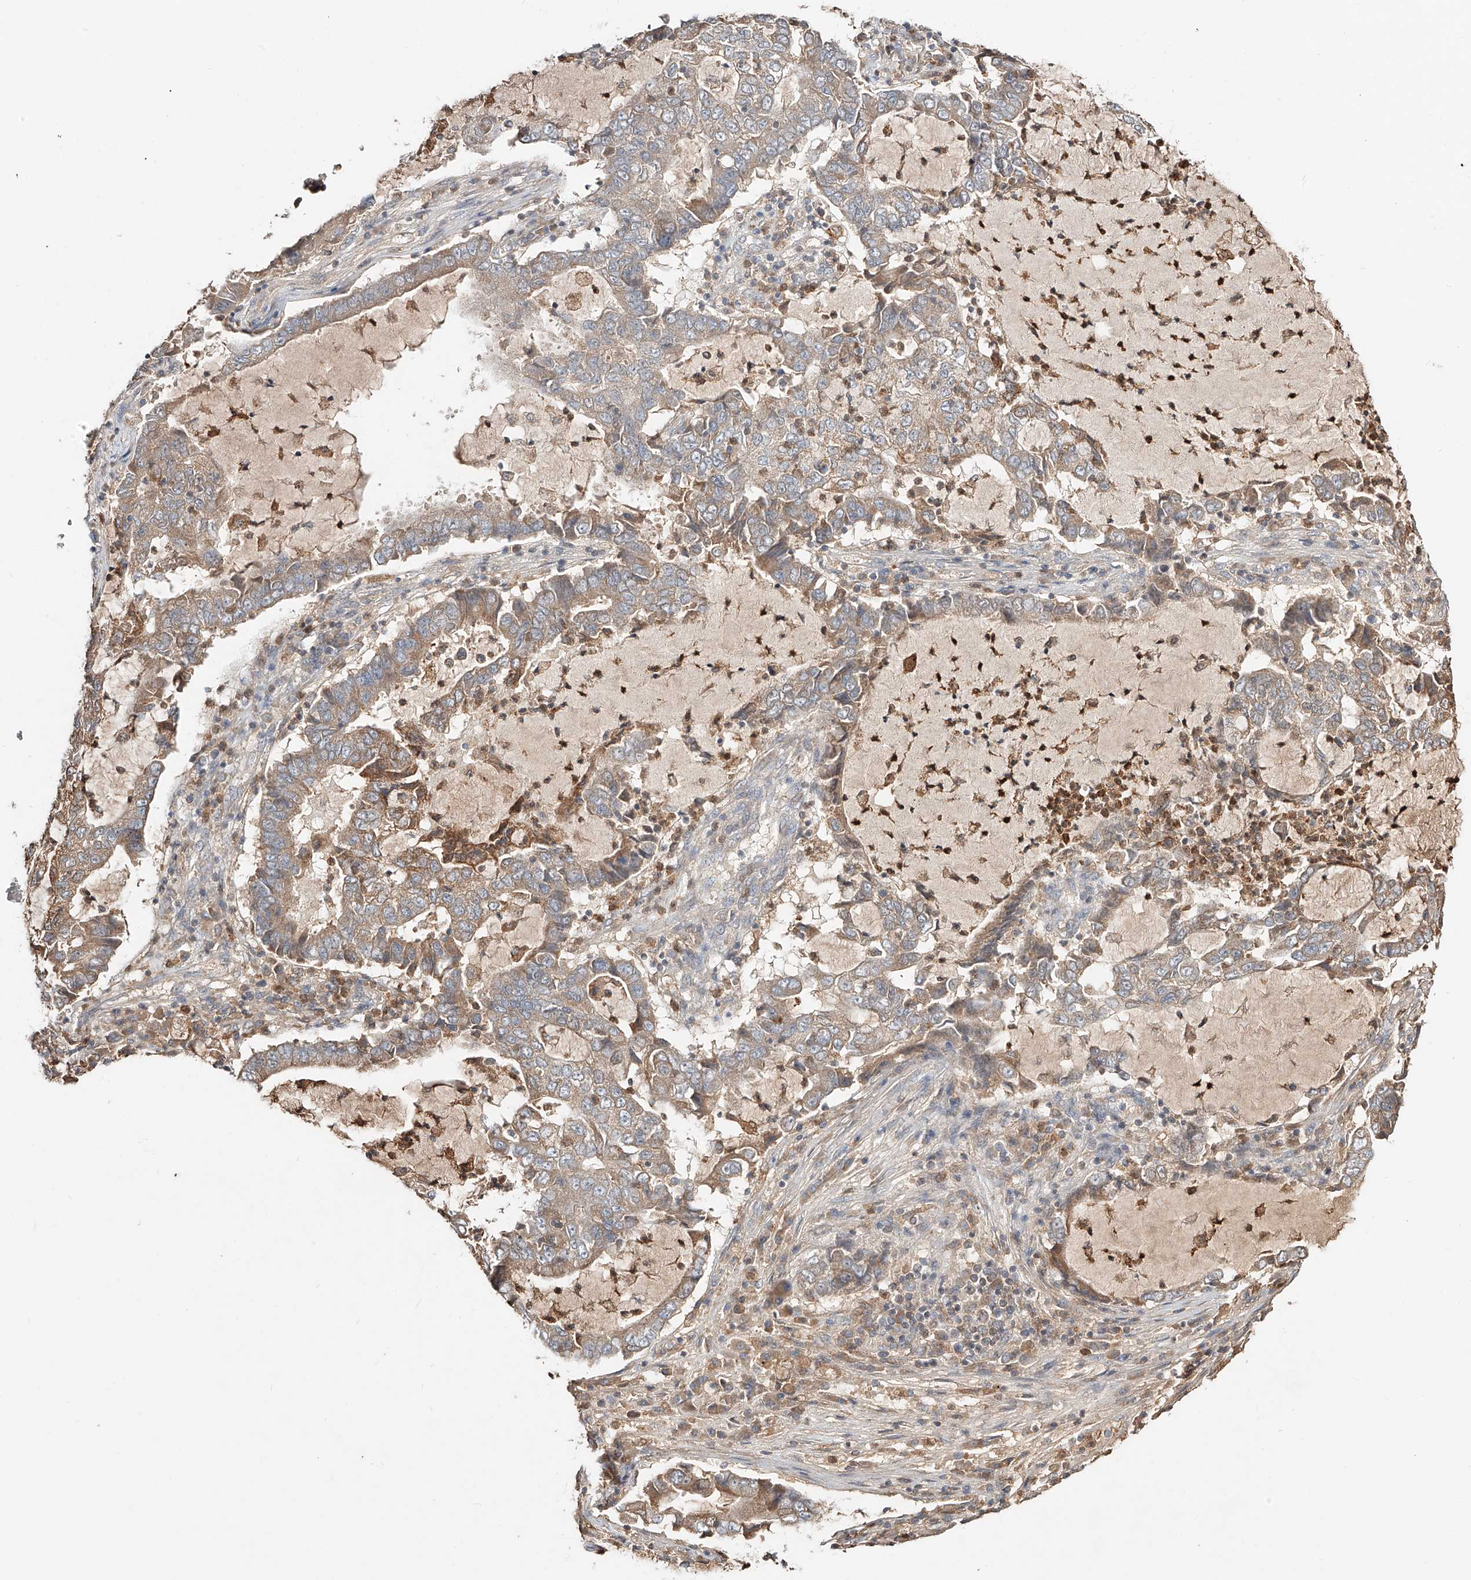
{"staining": {"intensity": "moderate", "quantity": ">75%", "location": "cytoplasmic/membranous"}, "tissue": "lung cancer", "cell_type": "Tumor cells", "image_type": "cancer", "snomed": [{"axis": "morphology", "description": "Adenocarcinoma, NOS"}, {"axis": "topography", "description": "Lung"}], "caption": "Moderate cytoplasmic/membranous staining for a protein is appreciated in approximately >75% of tumor cells of lung cancer using immunohistochemistry.", "gene": "ERO1A", "patient": {"sex": "female", "age": 51}}